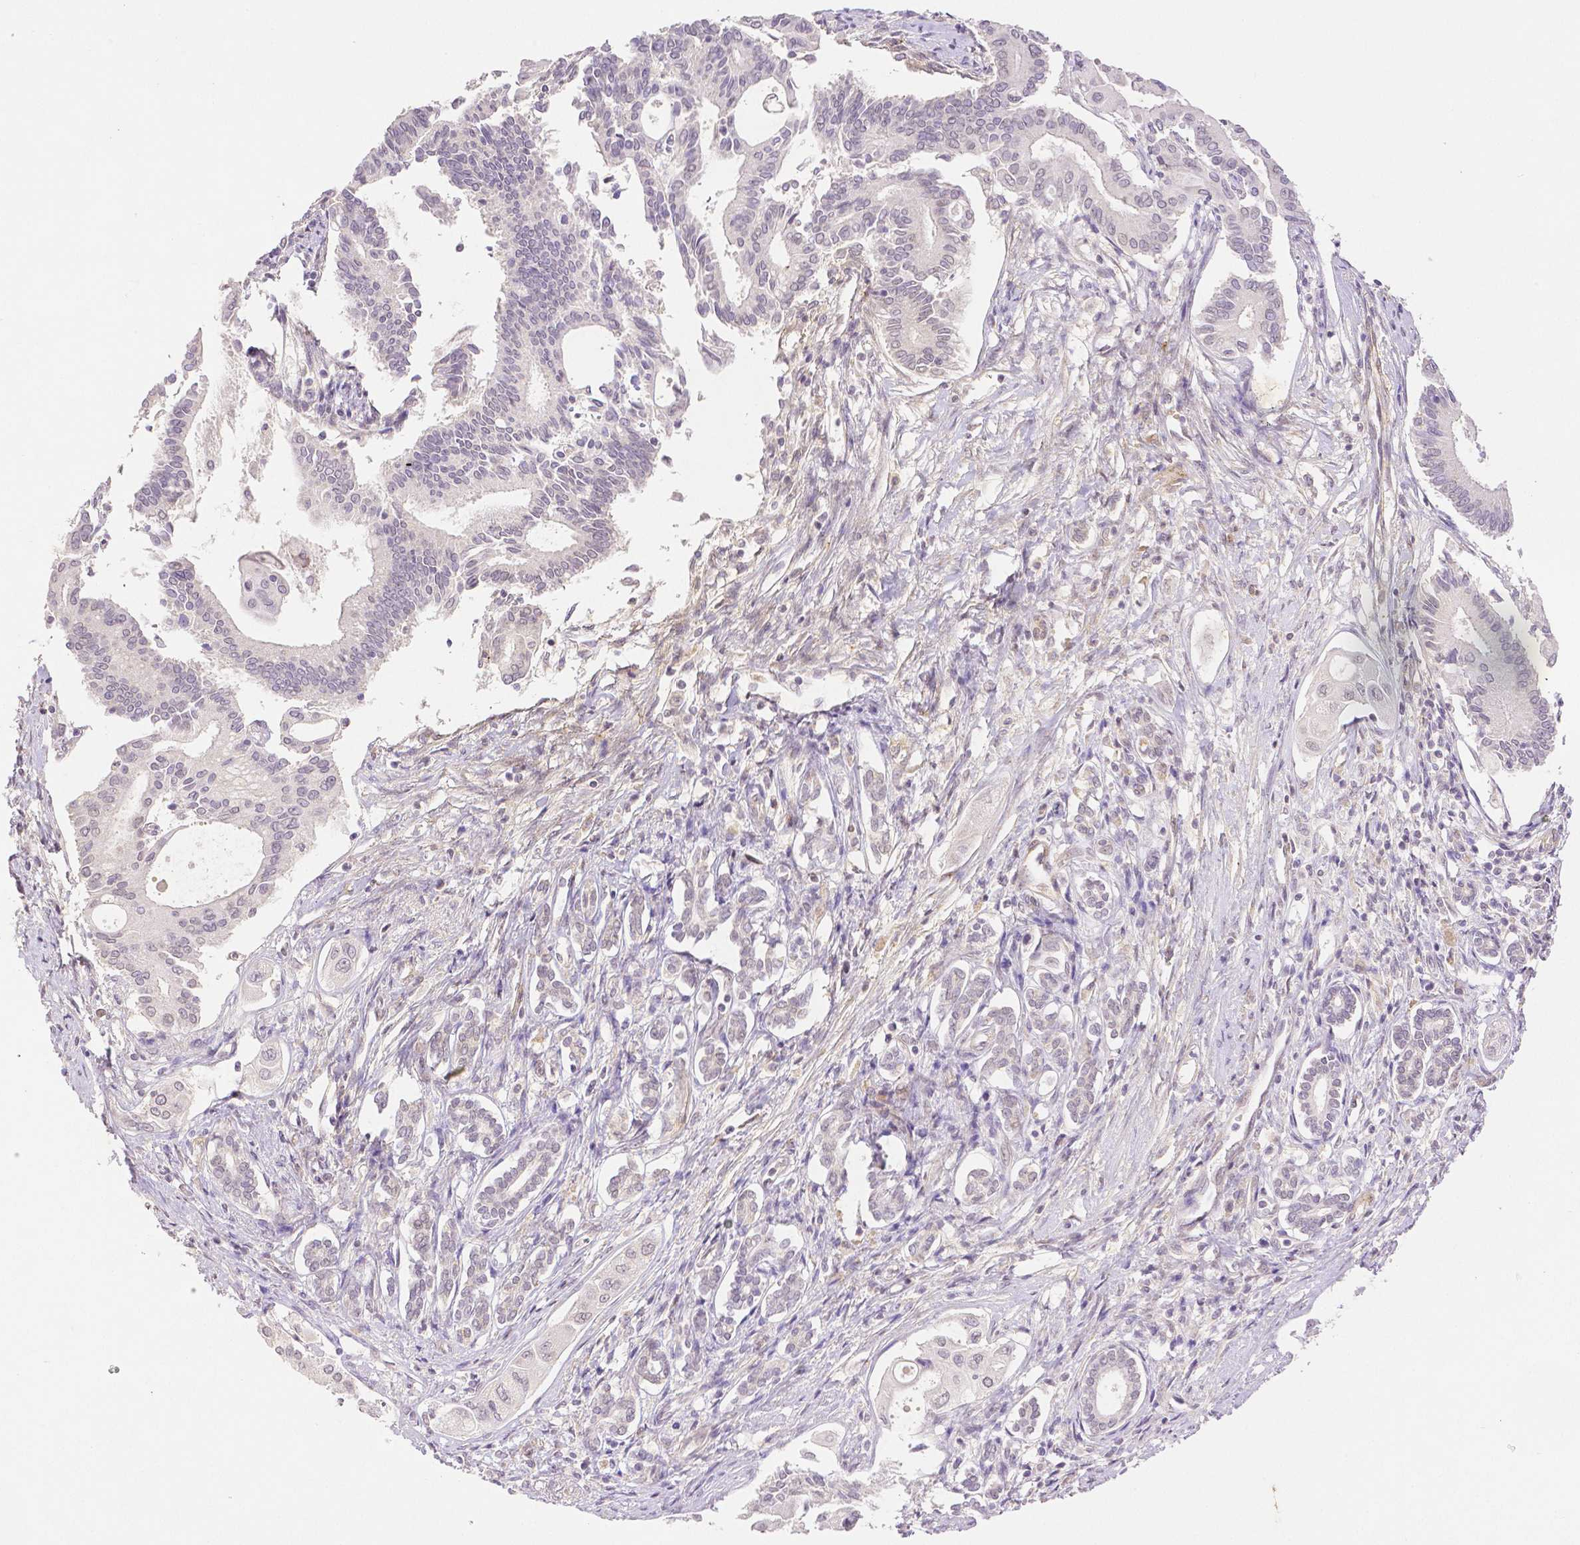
{"staining": {"intensity": "negative", "quantity": "none", "location": "none"}, "tissue": "pancreatic cancer", "cell_type": "Tumor cells", "image_type": "cancer", "snomed": [{"axis": "morphology", "description": "Adenocarcinoma, NOS"}, {"axis": "topography", "description": "Pancreas"}], "caption": "IHC micrograph of human pancreatic cancer (adenocarcinoma) stained for a protein (brown), which shows no staining in tumor cells. Nuclei are stained in blue.", "gene": "THY1", "patient": {"sex": "female", "age": 68}}